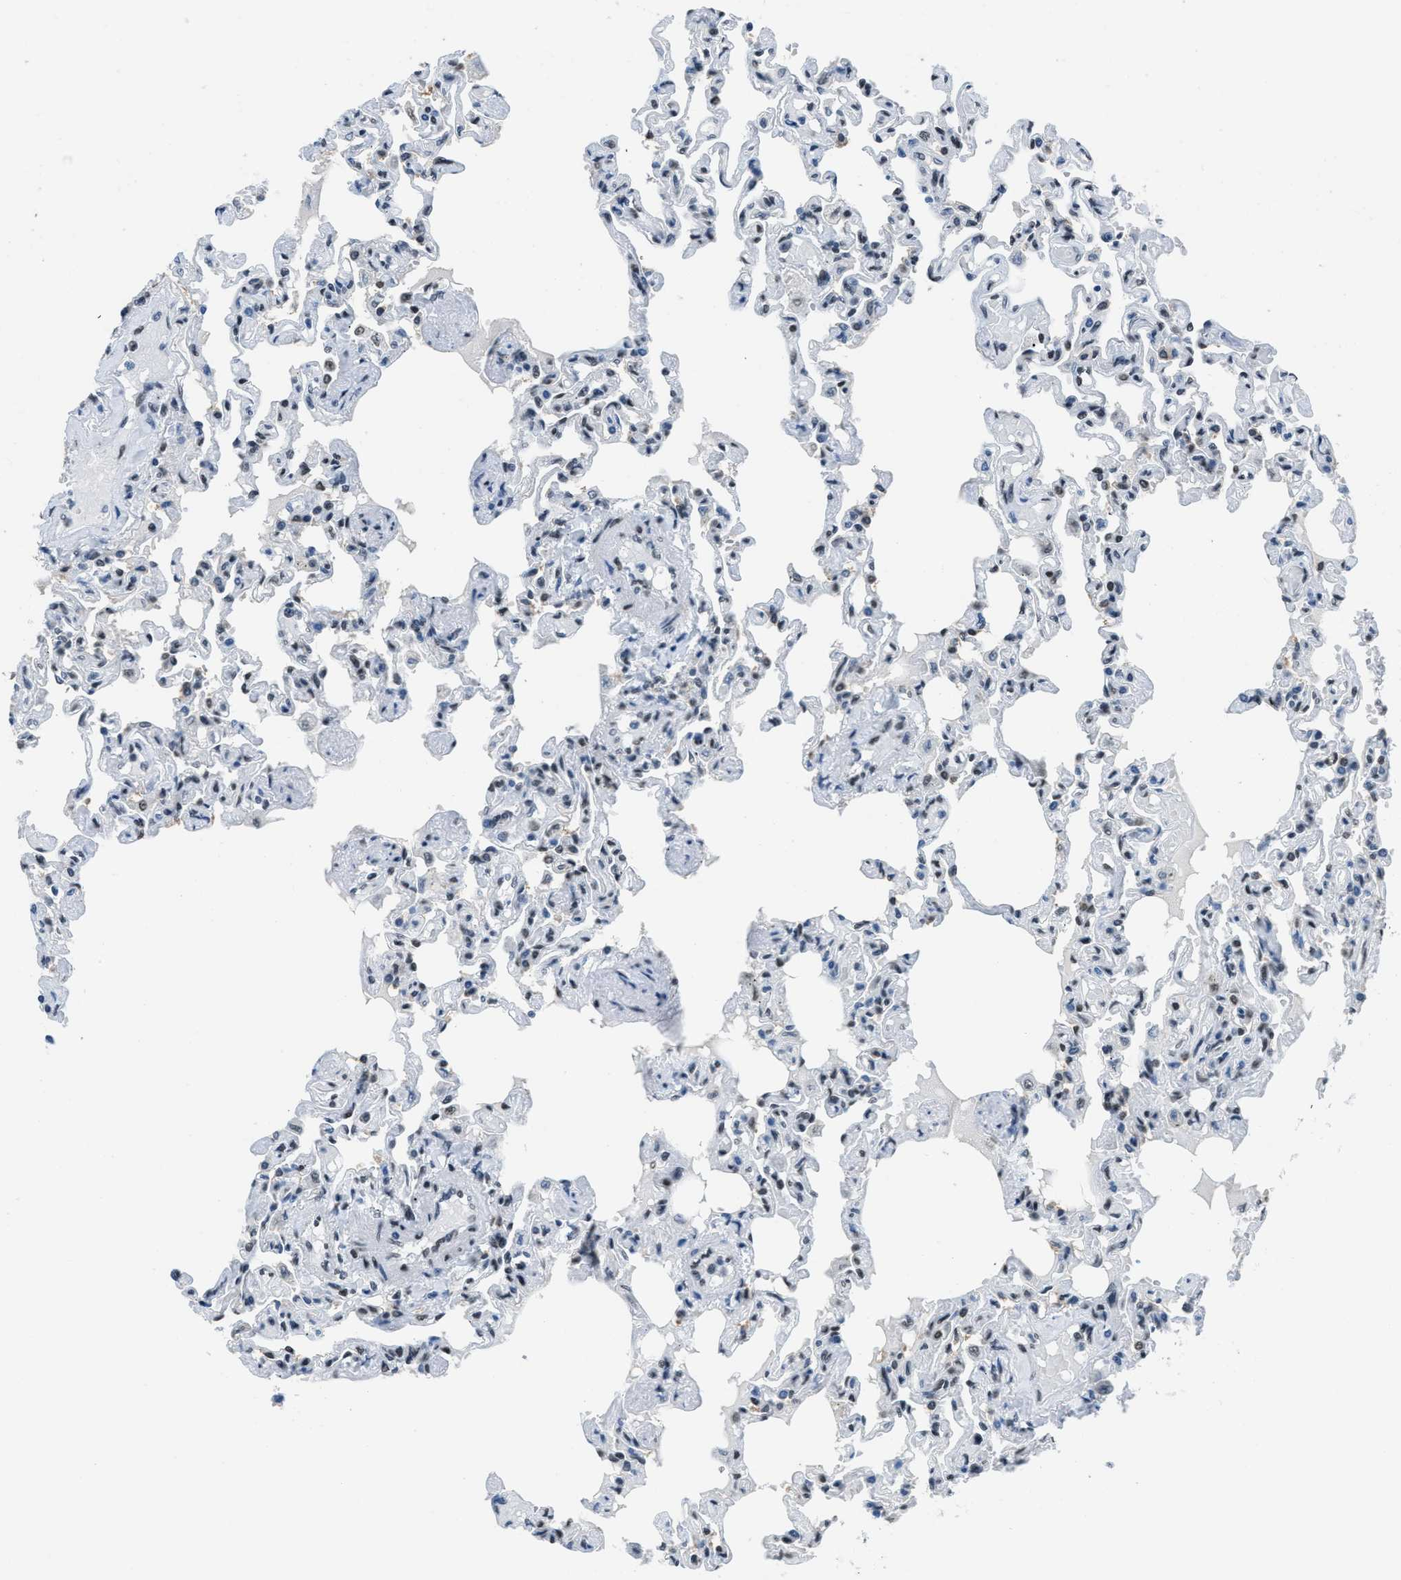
{"staining": {"intensity": "moderate", "quantity": "<25%", "location": "nuclear"}, "tissue": "lung", "cell_type": "Alveolar cells", "image_type": "normal", "snomed": [{"axis": "morphology", "description": "Normal tissue, NOS"}, {"axis": "topography", "description": "Lung"}], "caption": "Lung stained with a brown dye demonstrates moderate nuclear positive expression in about <25% of alveolar cells.", "gene": "GATAD2B", "patient": {"sex": "male", "age": 21}}